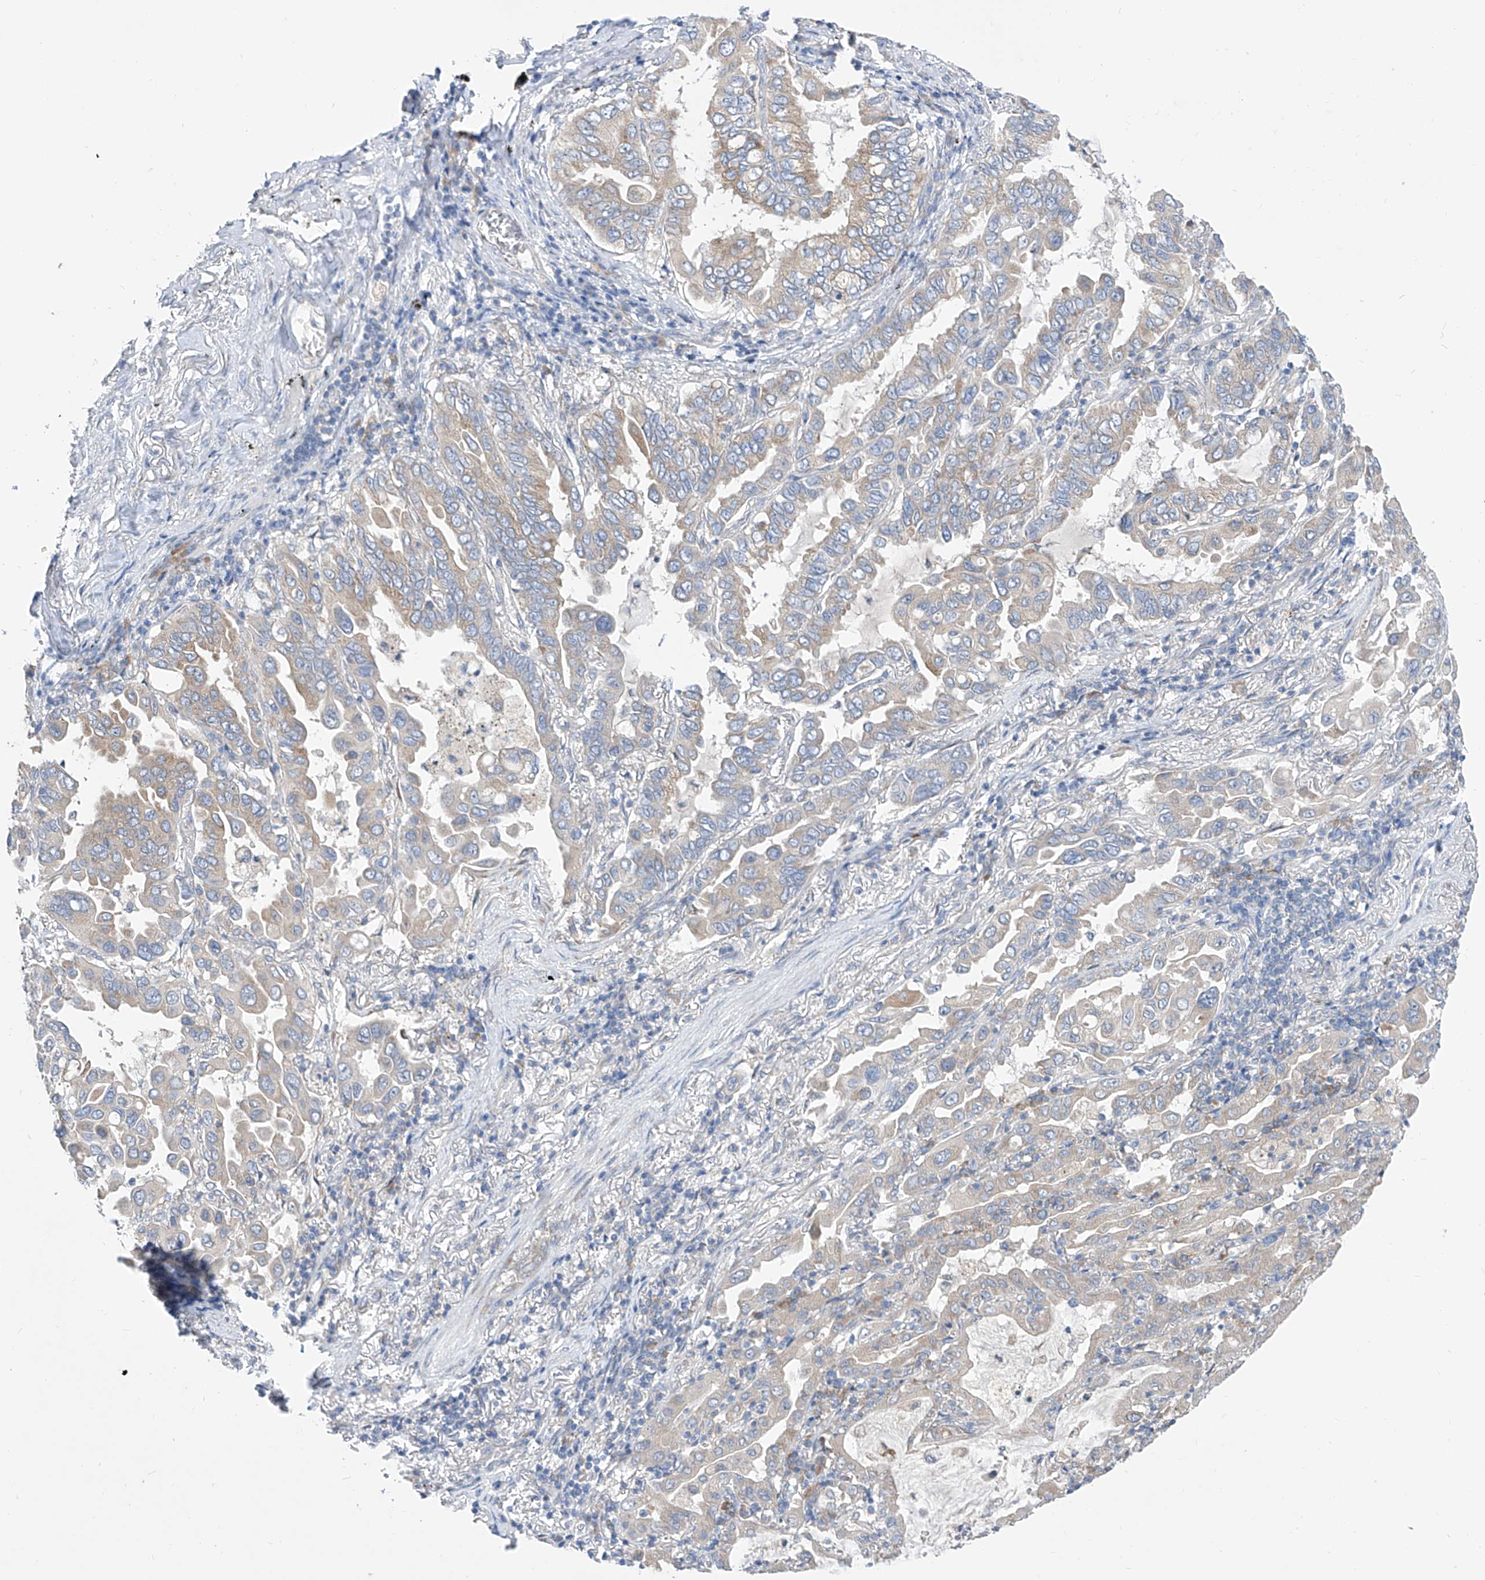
{"staining": {"intensity": "weak", "quantity": "<25%", "location": "cytoplasmic/membranous"}, "tissue": "lung cancer", "cell_type": "Tumor cells", "image_type": "cancer", "snomed": [{"axis": "morphology", "description": "Adenocarcinoma, NOS"}, {"axis": "topography", "description": "Lung"}], "caption": "This is an immunohistochemistry histopathology image of human adenocarcinoma (lung). There is no expression in tumor cells.", "gene": "UFL1", "patient": {"sex": "male", "age": 64}}